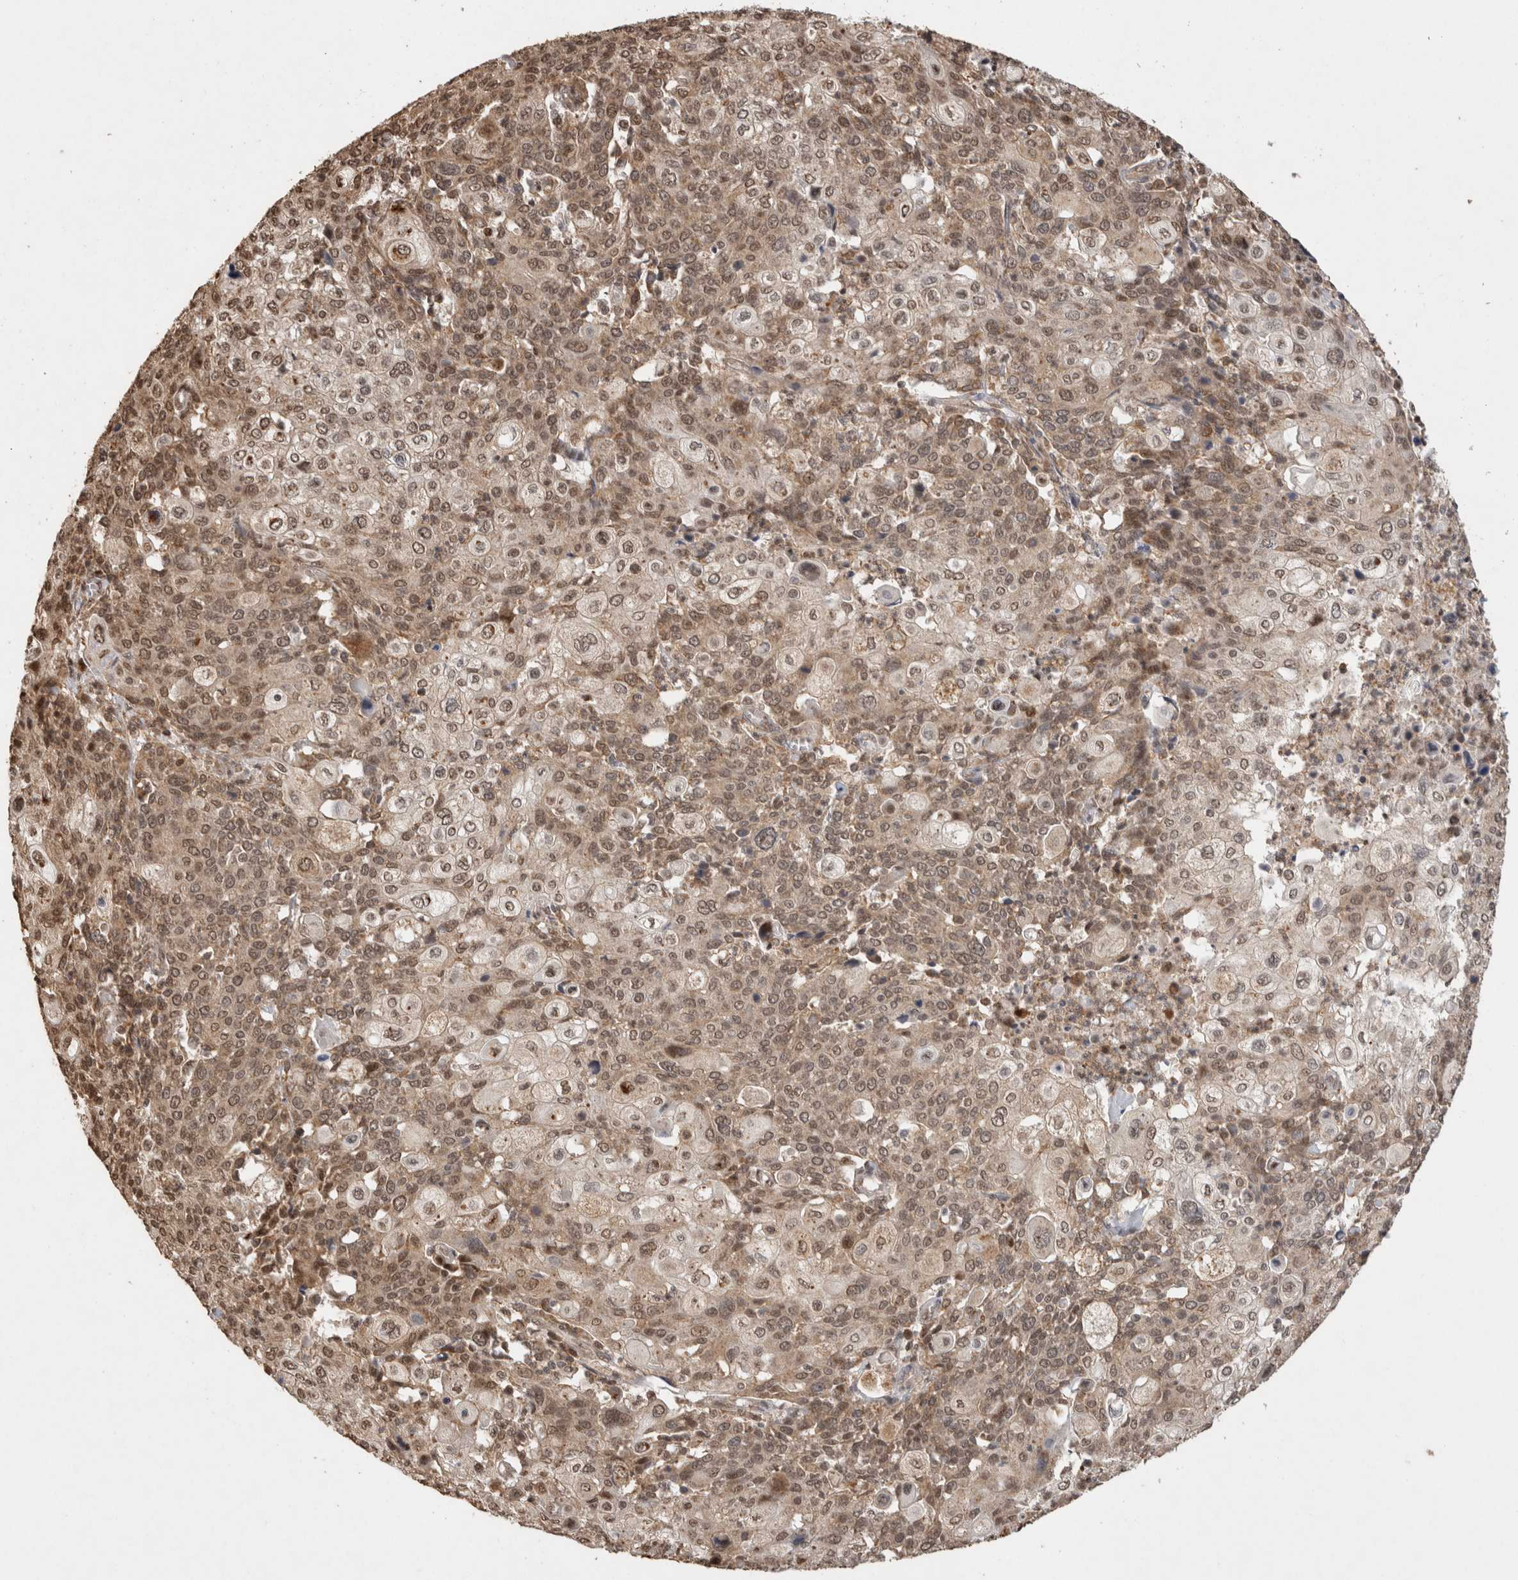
{"staining": {"intensity": "moderate", "quantity": ">75%", "location": "cytoplasmic/membranous,nuclear"}, "tissue": "cervical cancer", "cell_type": "Tumor cells", "image_type": "cancer", "snomed": [{"axis": "morphology", "description": "Squamous cell carcinoma, NOS"}, {"axis": "topography", "description": "Cervix"}], "caption": "DAB immunohistochemical staining of cervical squamous cell carcinoma displays moderate cytoplasmic/membranous and nuclear protein staining in approximately >75% of tumor cells.", "gene": "KEAP1", "patient": {"sex": "female", "age": 40}}